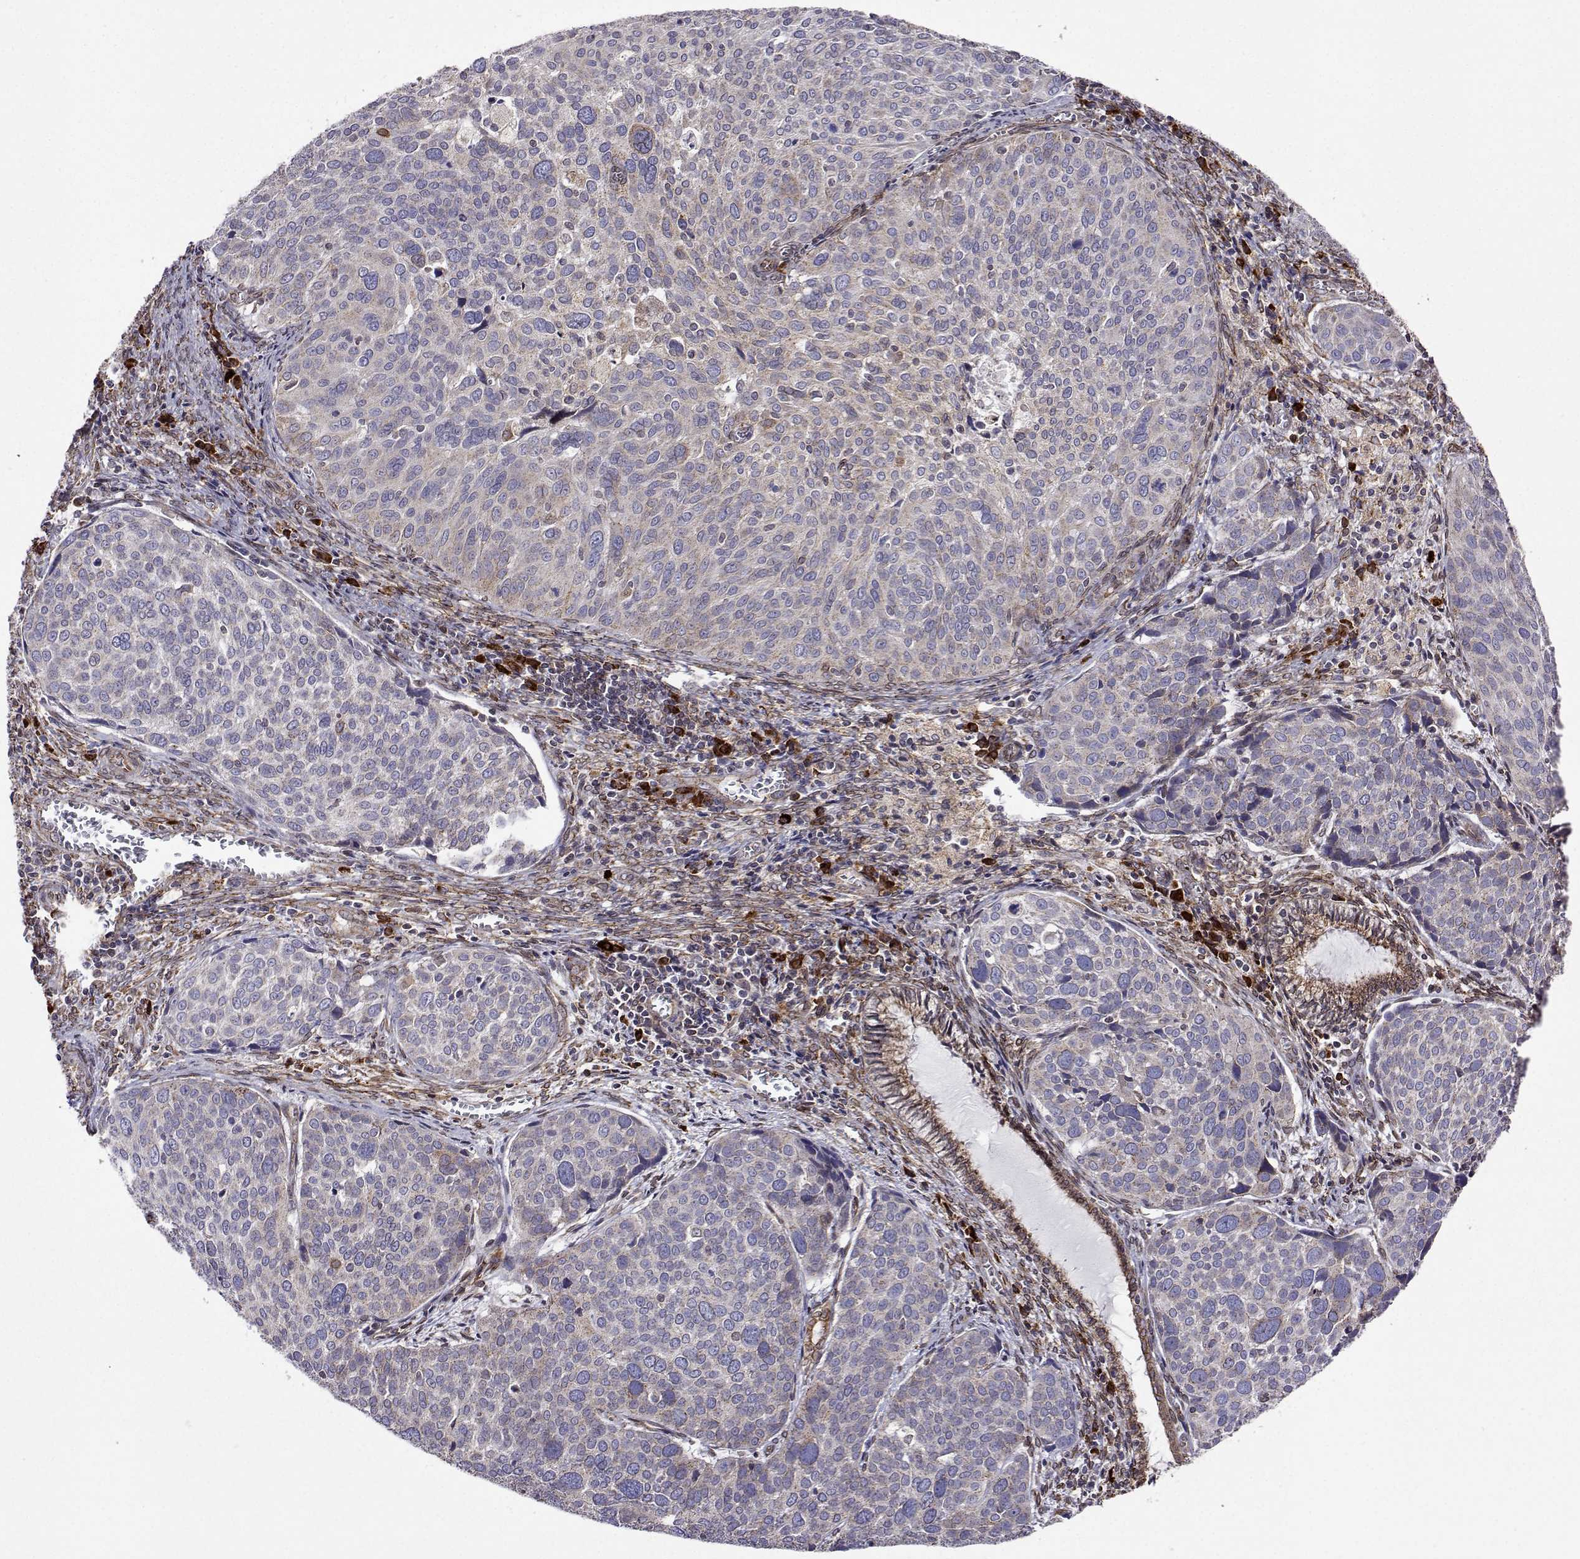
{"staining": {"intensity": "negative", "quantity": "none", "location": "none"}, "tissue": "cervical cancer", "cell_type": "Tumor cells", "image_type": "cancer", "snomed": [{"axis": "morphology", "description": "Squamous cell carcinoma, NOS"}, {"axis": "topography", "description": "Cervix"}], "caption": "This photomicrograph is of cervical cancer (squamous cell carcinoma) stained with IHC to label a protein in brown with the nuclei are counter-stained blue. There is no staining in tumor cells.", "gene": "PGRMC2", "patient": {"sex": "female", "age": 39}}